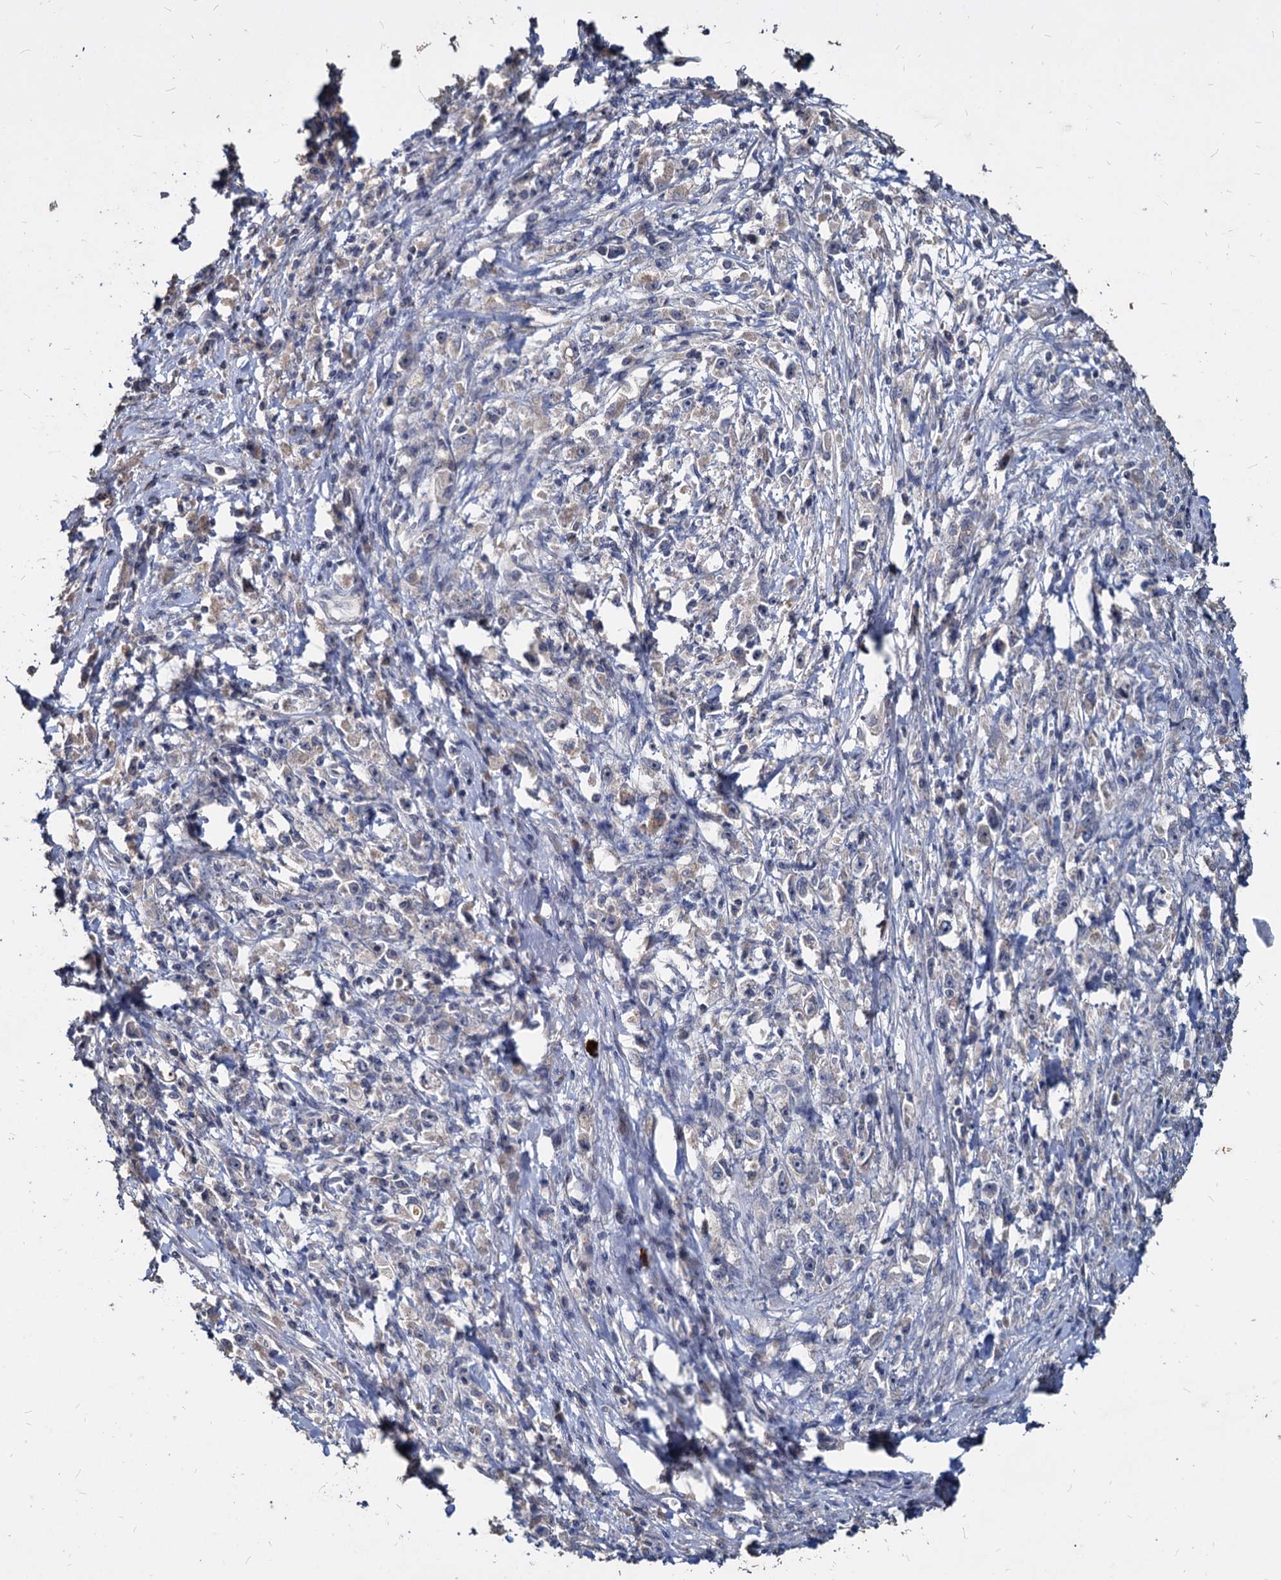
{"staining": {"intensity": "negative", "quantity": "none", "location": "none"}, "tissue": "stomach cancer", "cell_type": "Tumor cells", "image_type": "cancer", "snomed": [{"axis": "morphology", "description": "Adenocarcinoma, NOS"}, {"axis": "topography", "description": "Stomach"}], "caption": "Tumor cells are negative for brown protein staining in stomach adenocarcinoma.", "gene": "DEPDC4", "patient": {"sex": "female", "age": 59}}